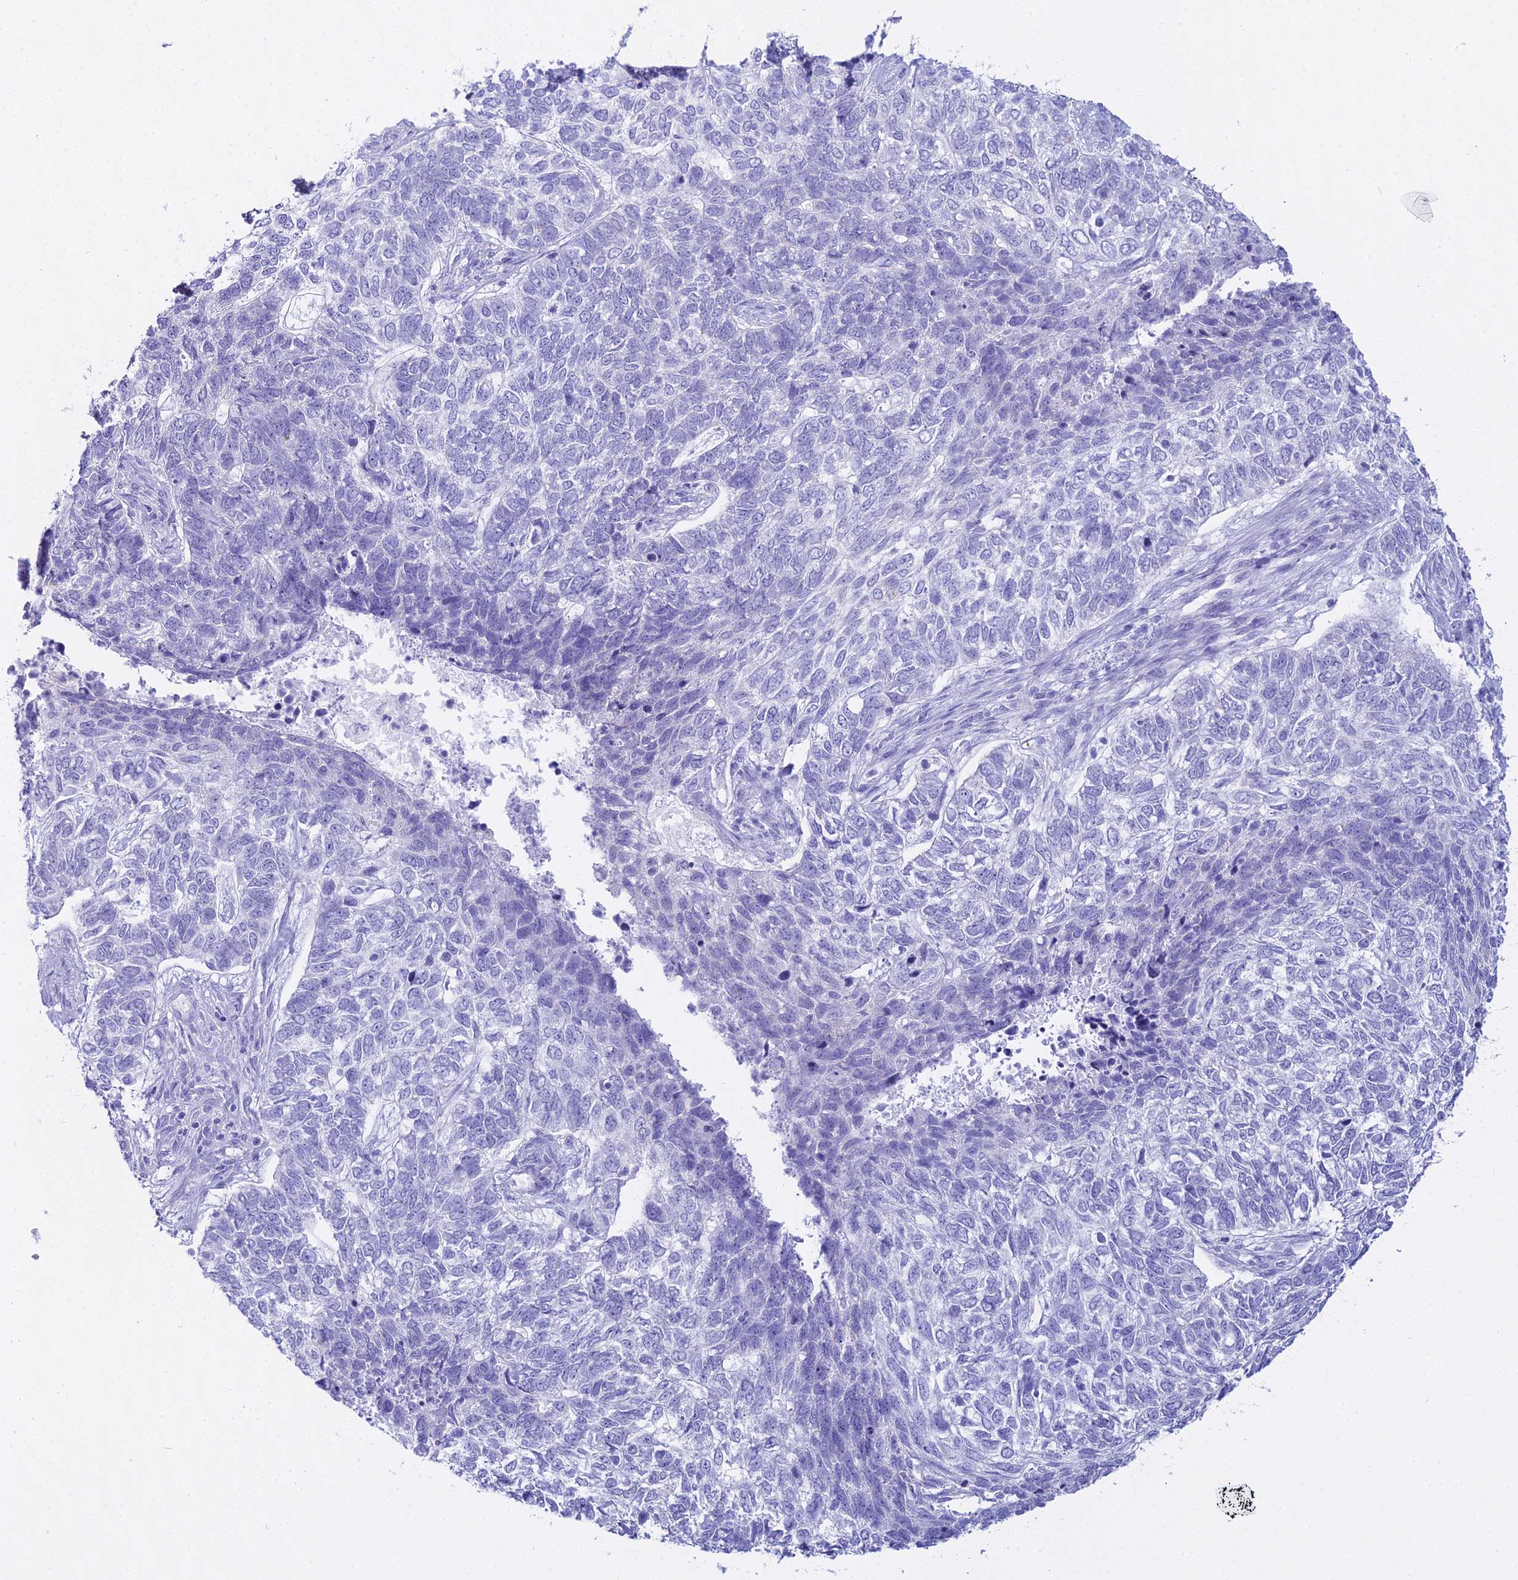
{"staining": {"intensity": "negative", "quantity": "none", "location": "none"}, "tissue": "skin cancer", "cell_type": "Tumor cells", "image_type": "cancer", "snomed": [{"axis": "morphology", "description": "Basal cell carcinoma"}, {"axis": "topography", "description": "Skin"}], "caption": "IHC photomicrograph of human basal cell carcinoma (skin) stained for a protein (brown), which reveals no expression in tumor cells.", "gene": "CGB2", "patient": {"sex": "female", "age": 65}}